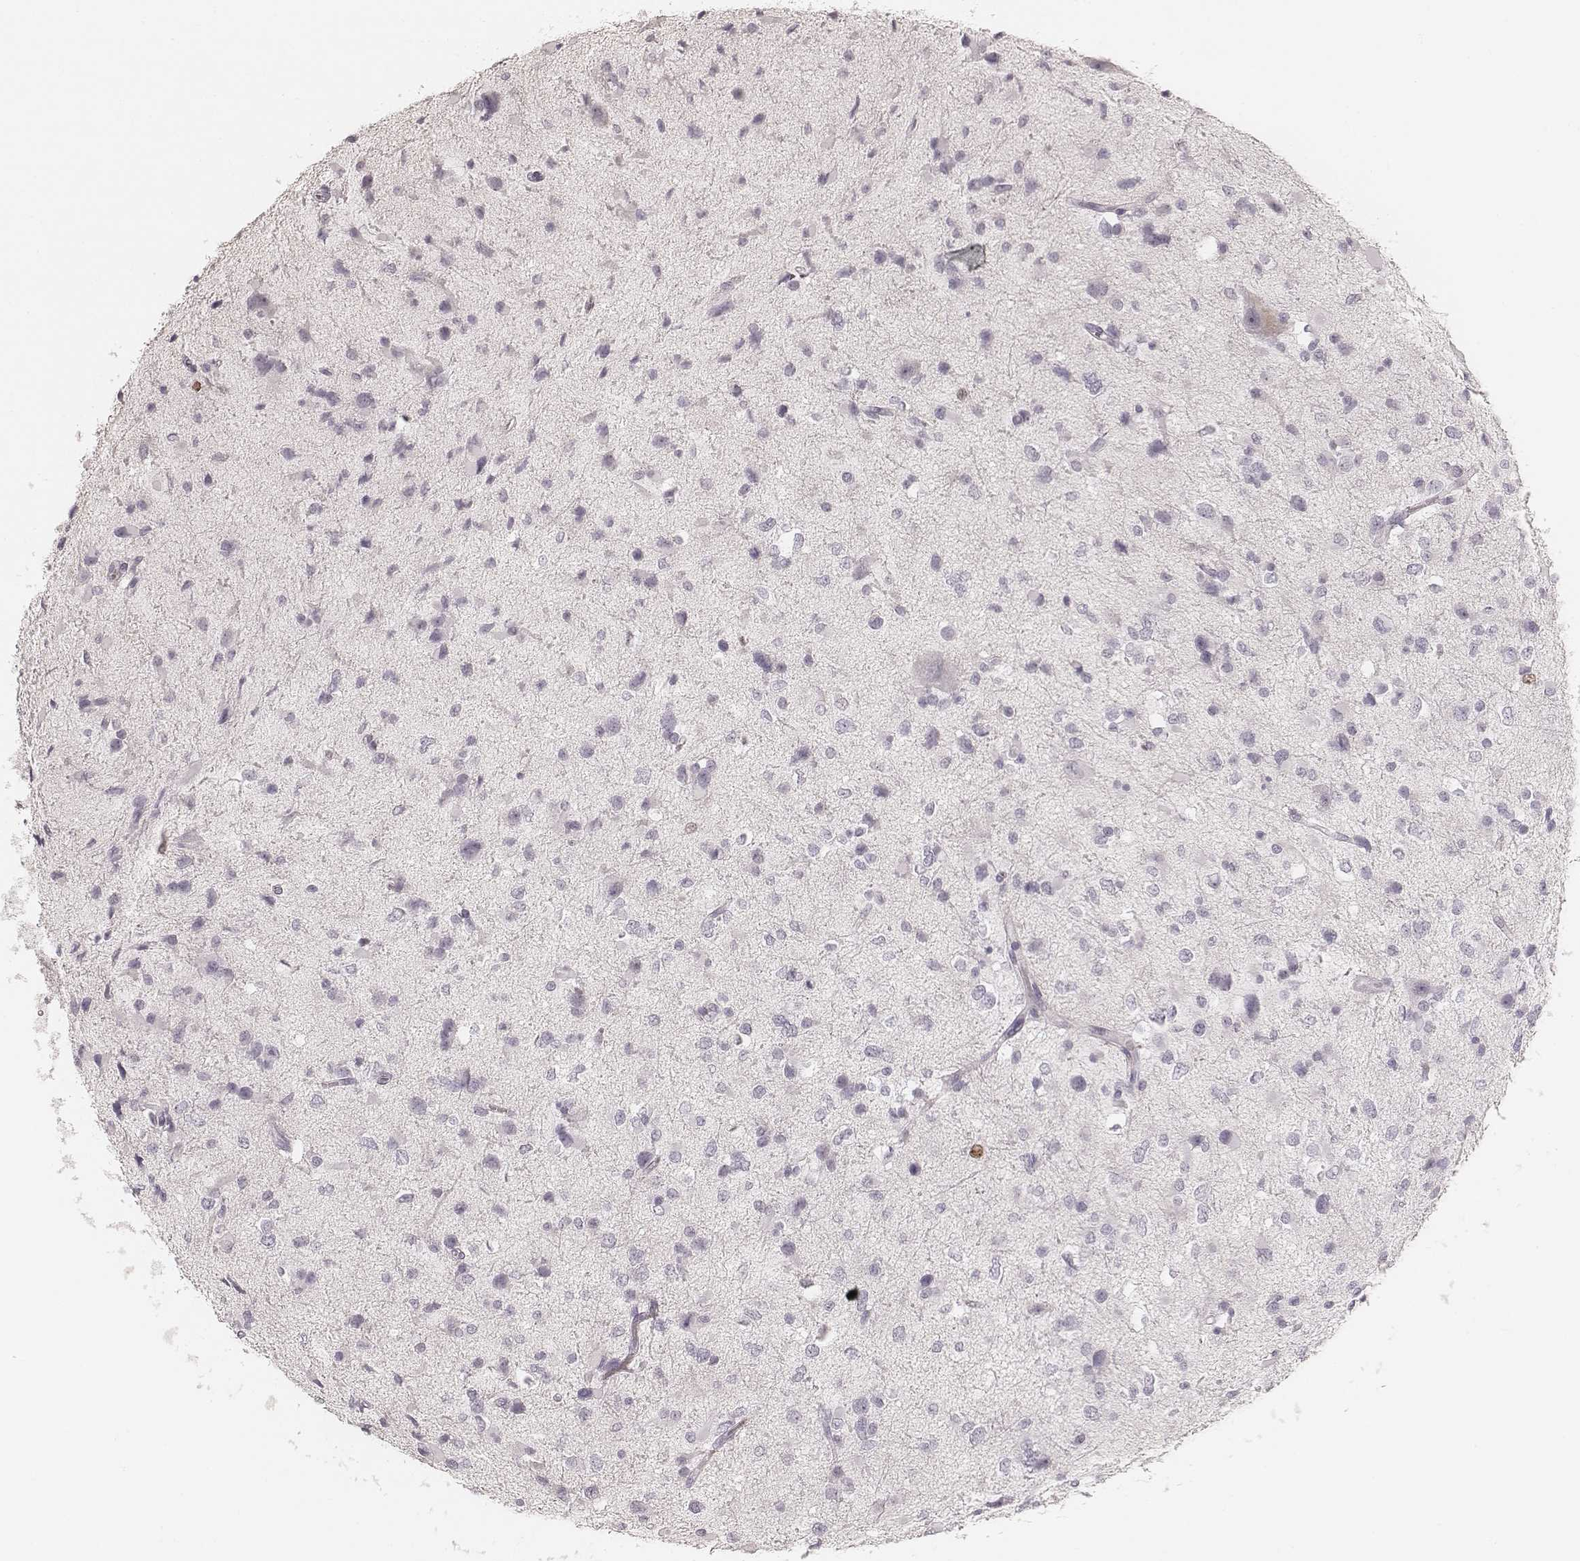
{"staining": {"intensity": "negative", "quantity": "none", "location": "none"}, "tissue": "glioma", "cell_type": "Tumor cells", "image_type": "cancer", "snomed": [{"axis": "morphology", "description": "Glioma, malignant, Low grade"}, {"axis": "topography", "description": "Brain"}], "caption": "DAB (3,3'-diaminobenzidine) immunohistochemical staining of low-grade glioma (malignant) exhibits no significant positivity in tumor cells.", "gene": "TEX37", "patient": {"sex": "female", "age": 32}}